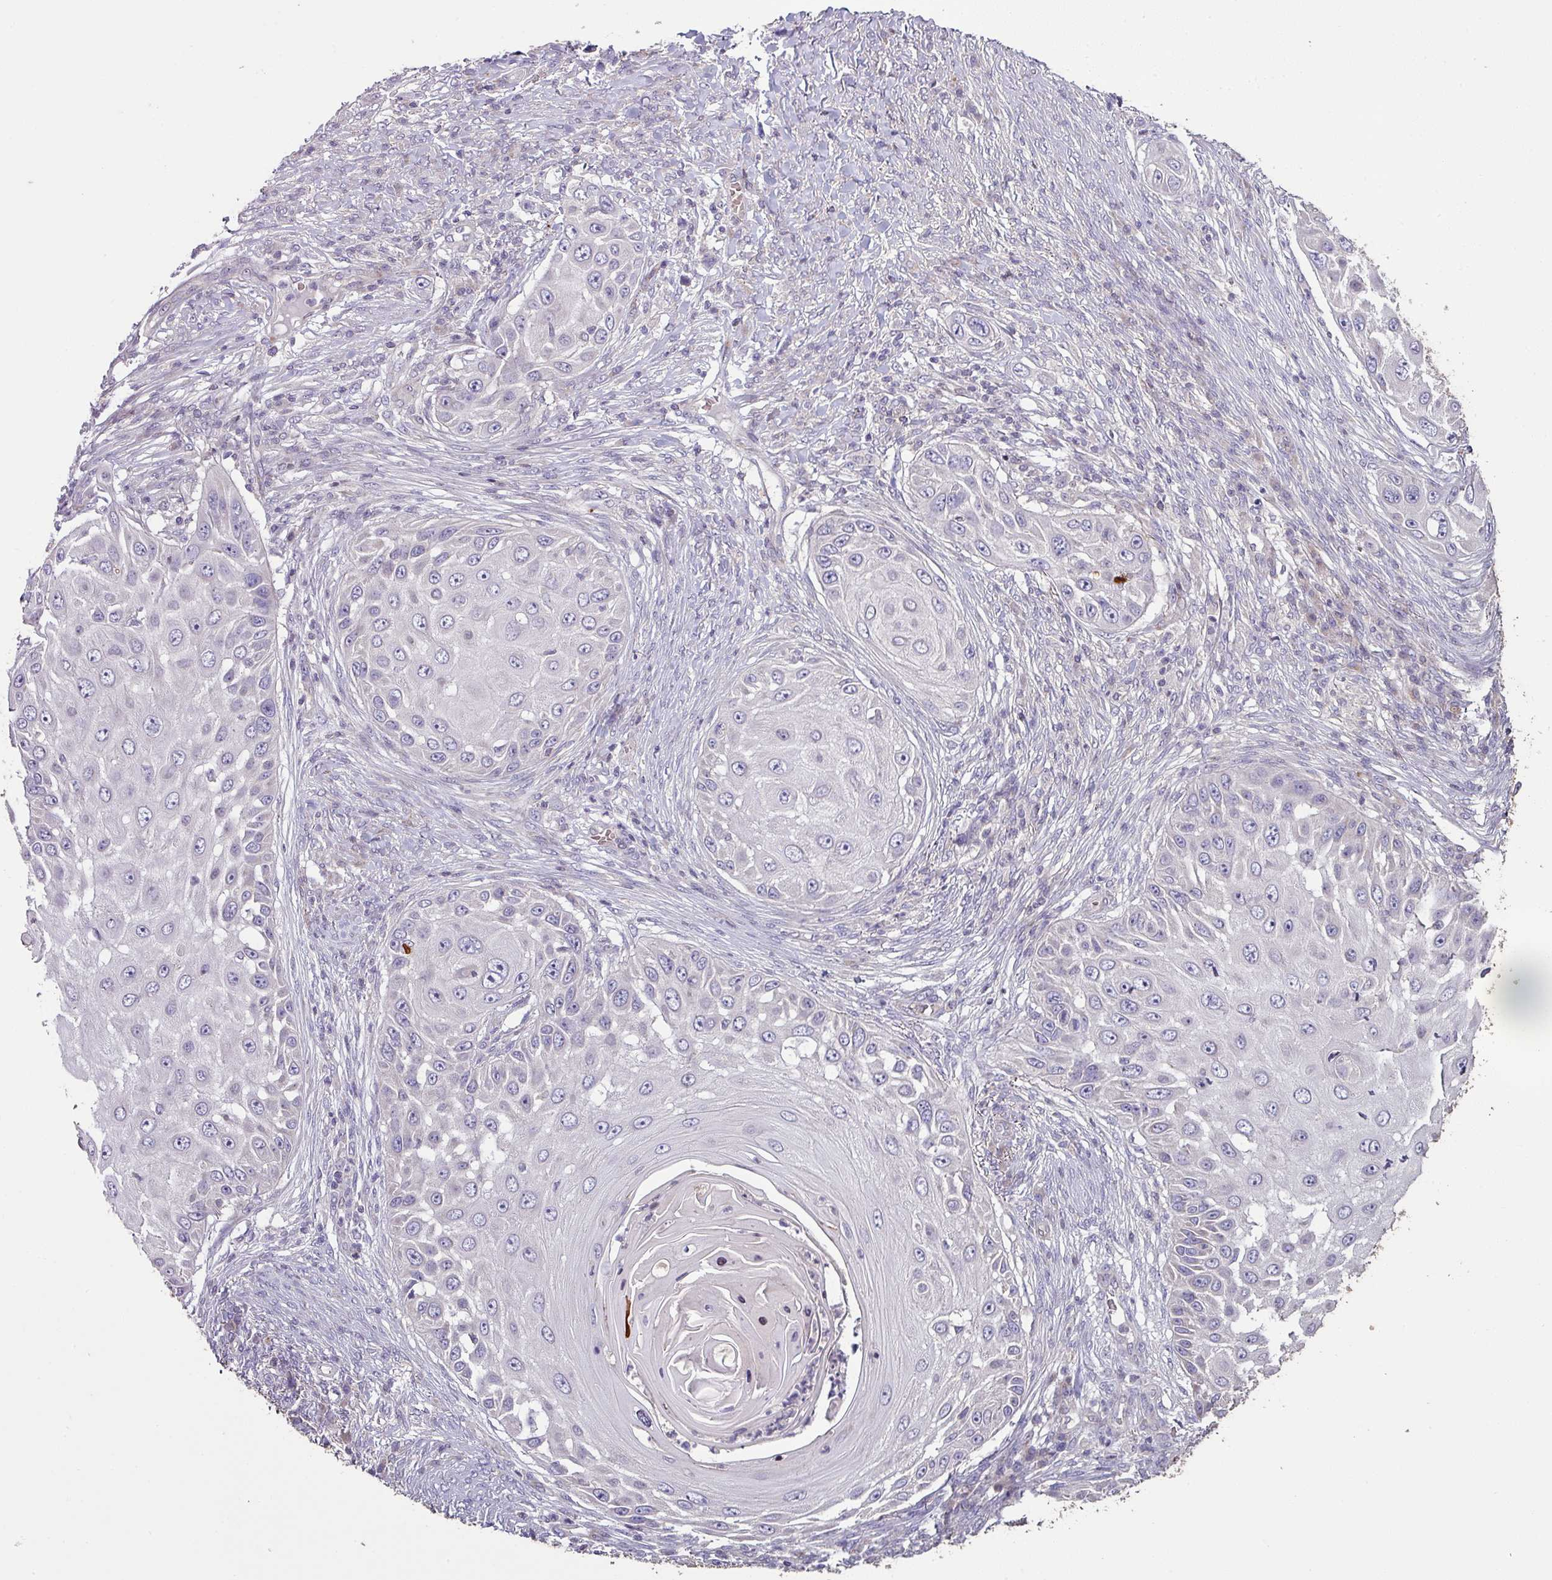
{"staining": {"intensity": "negative", "quantity": "none", "location": "none"}, "tissue": "skin cancer", "cell_type": "Tumor cells", "image_type": "cancer", "snomed": [{"axis": "morphology", "description": "Squamous cell carcinoma, NOS"}, {"axis": "topography", "description": "Skin"}], "caption": "Immunohistochemistry image of neoplastic tissue: human skin cancer stained with DAB shows no significant protein positivity in tumor cells.", "gene": "RPL23A", "patient": {"sex": "female", "age": 44}}